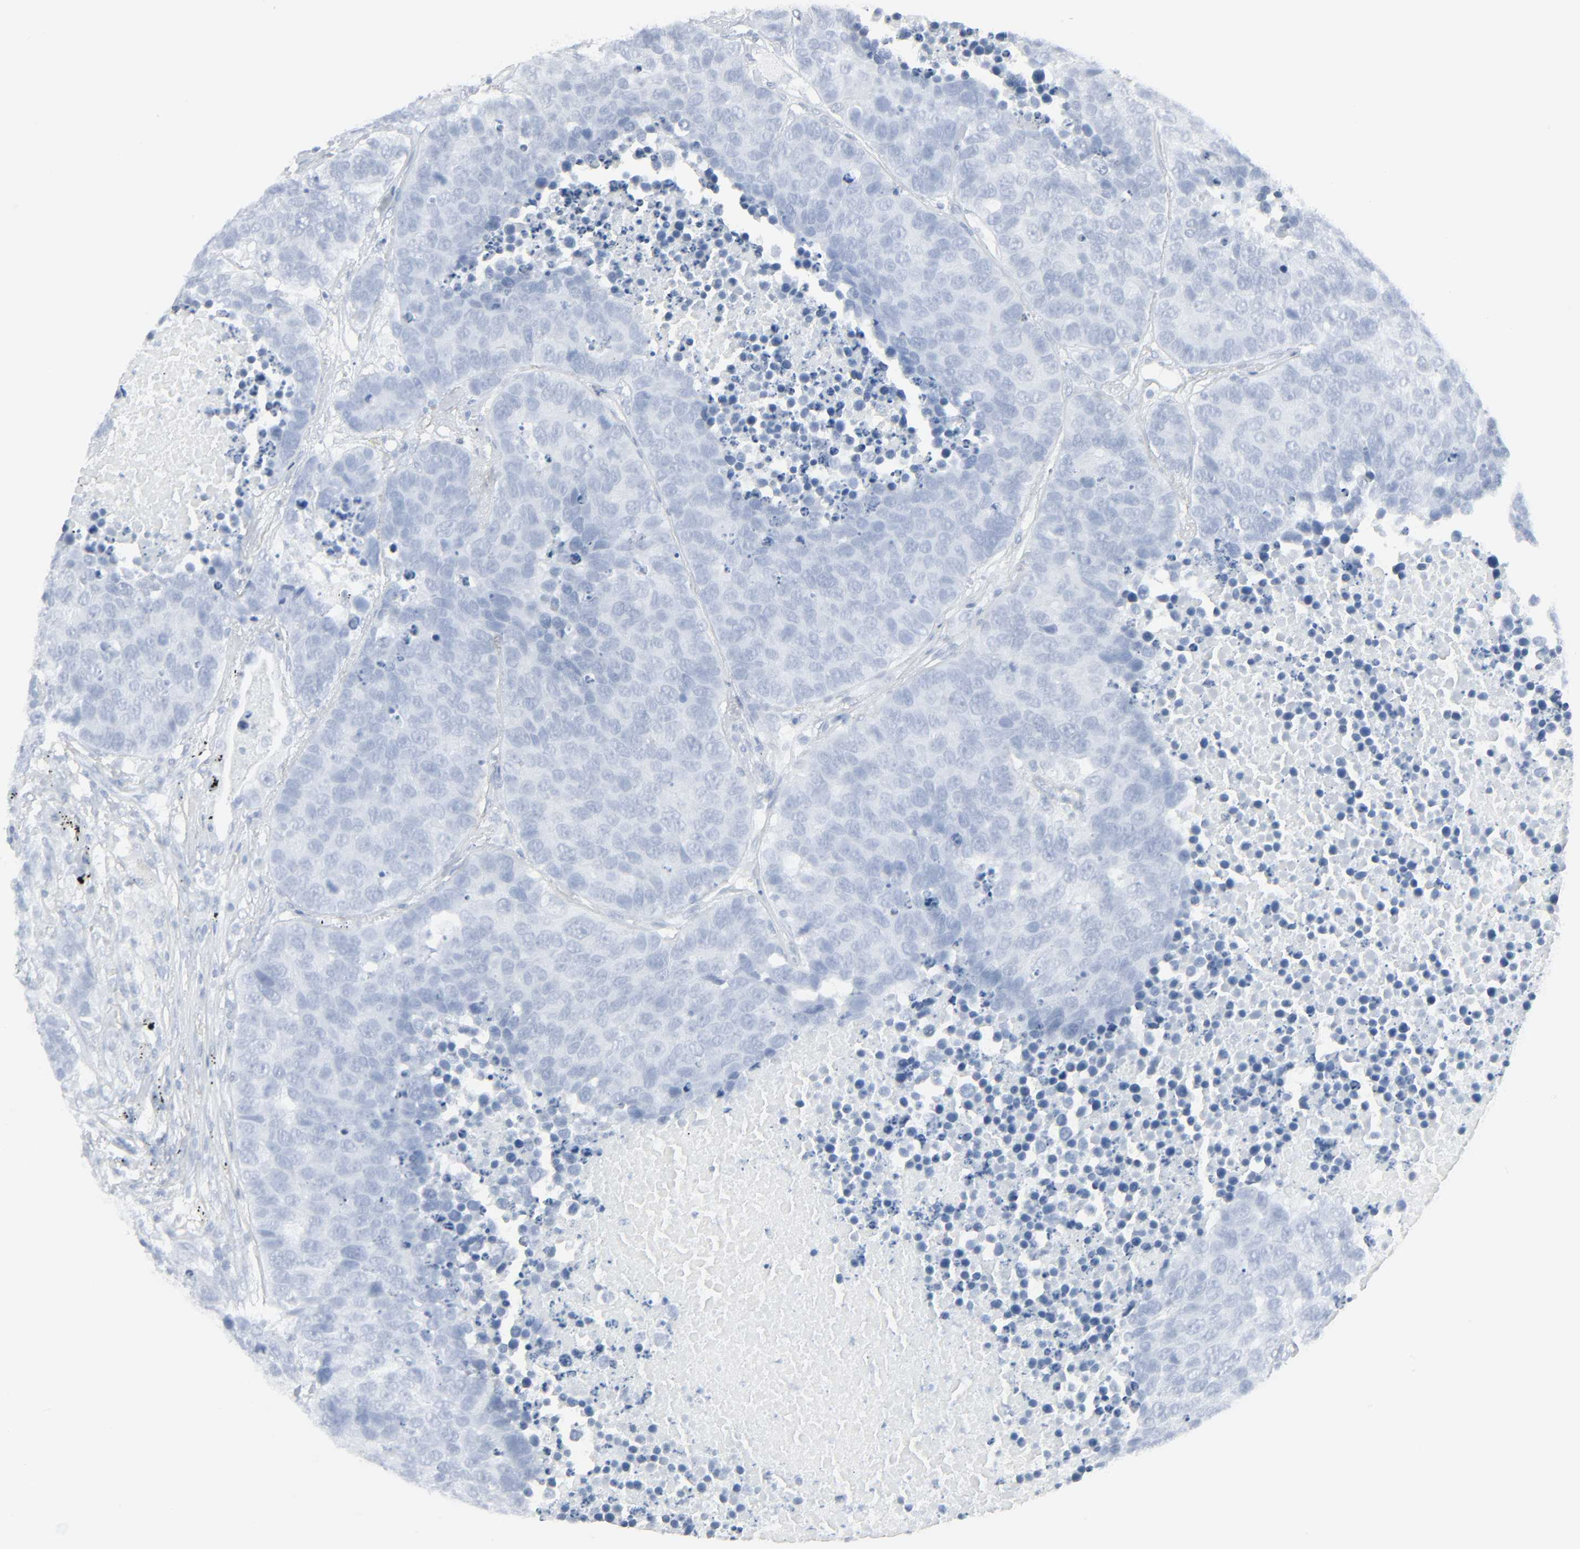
{"staining": {"intensity": "negative", "quantity": "none", "location": "none"}, "tissue": "carcinoid", "cell_type": "Tumor cells", "image_type": "cancer", "snomed": [{"axis": "morphology", "description": "Carcinoid, malignant, NOS"}, {"axis": "topography", "description": "Lung"}], "caption": "A histopathology image of human carcinoid is negative for staining in tumor cells. (Brightfield microscopy of DAB immunohistochemistry at high magnification).", "gene": "ZBTB16", "patient": {"sex": "male", "age": 60}}